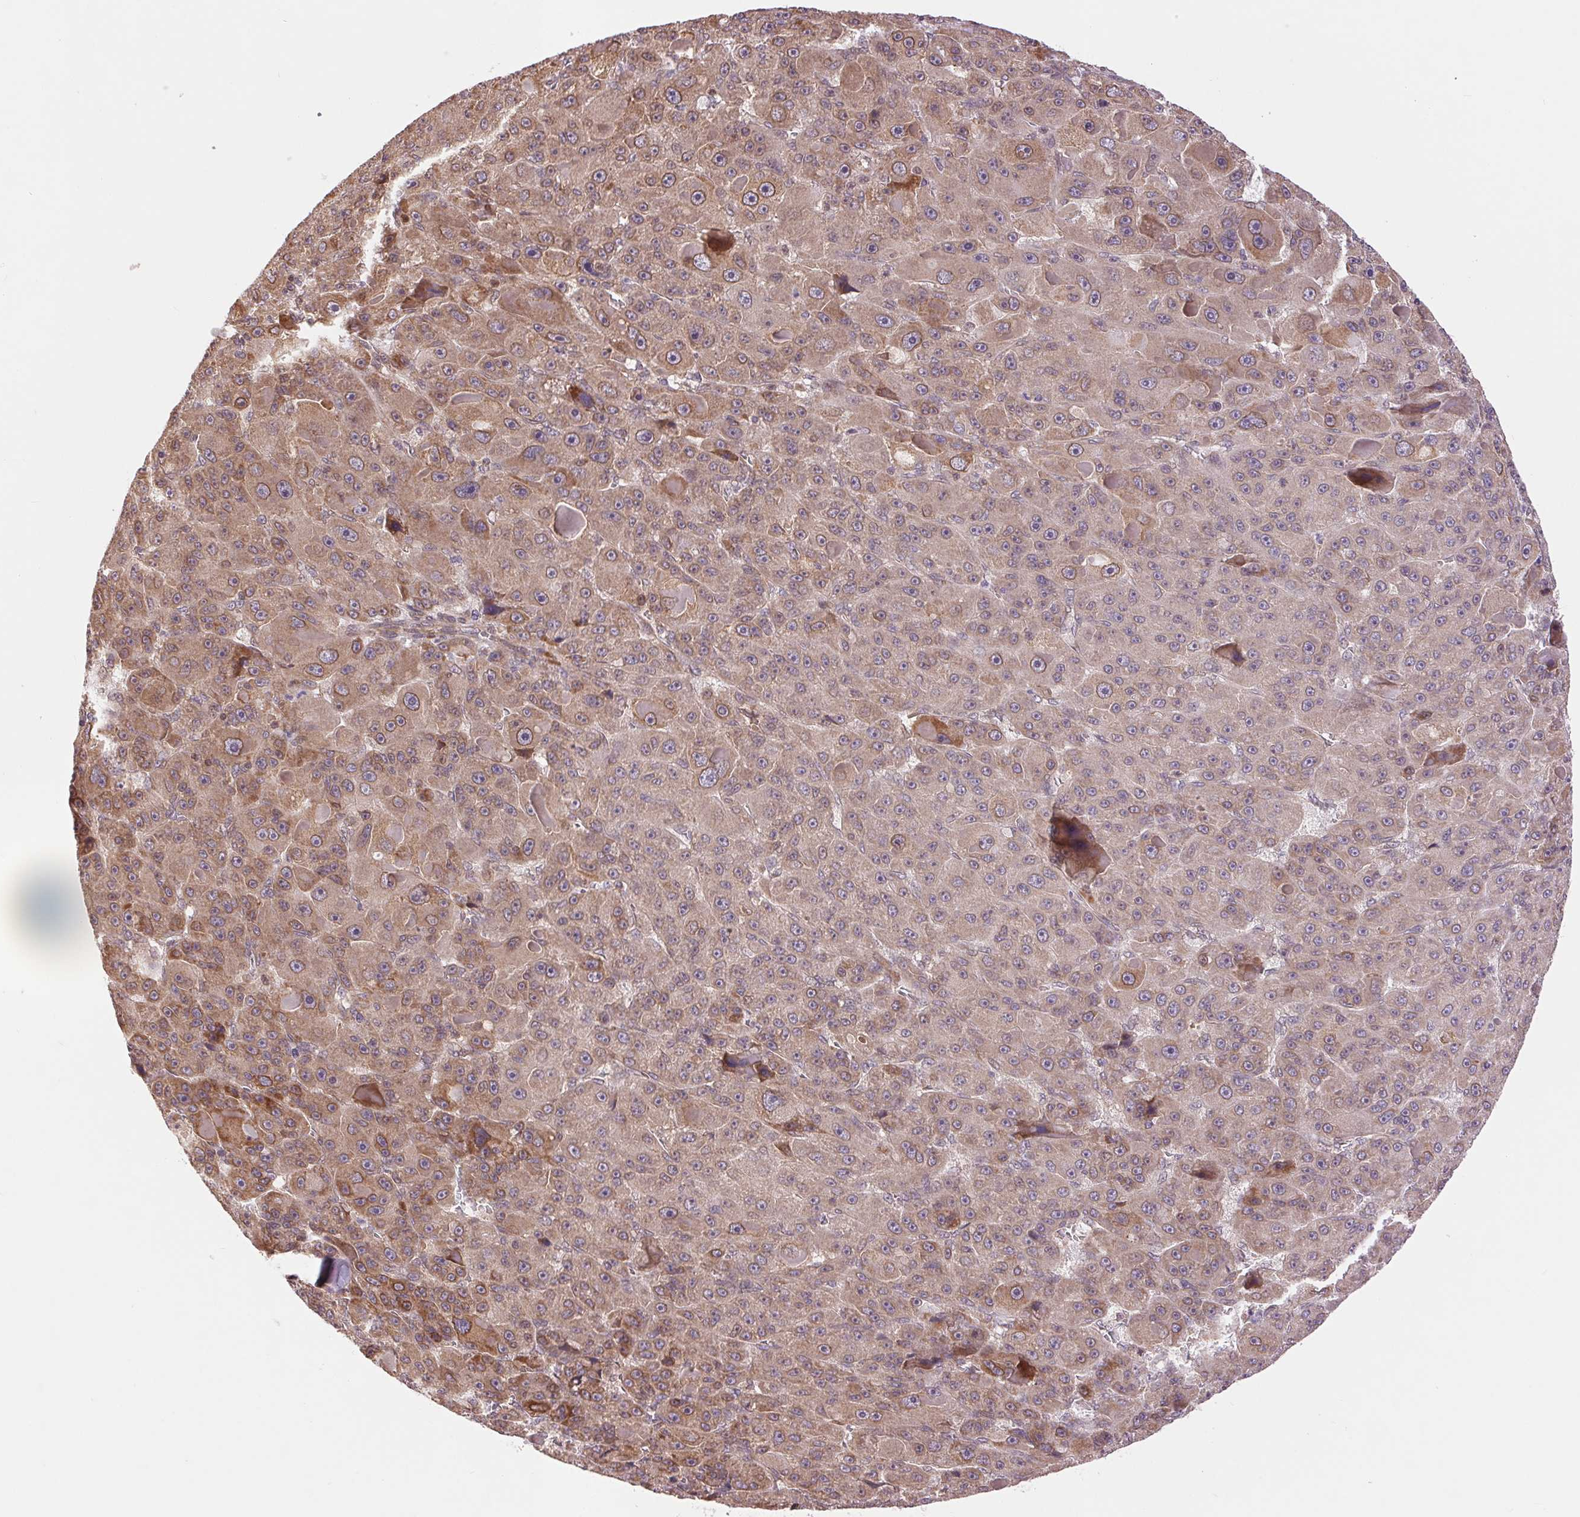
{"staining": {"intensity": "weak", "quantity": ">75%", "location": "cytoplasmic/membranous"}, "tissue": "liver cancer", "cell_type": "Tumor cells", "image_type": "cancer", "snomed": [{"axis": "morphology", "description": "Carcinoma, Hepatocellular, NOS"}, {"axis": "topography", "description": "Liver"}], "caption": "DAB (3,3'-diaminobenzidine) immunohistochemical staining of liver hepatocellular carcinoma reveals weak cytoplasmic/membranous protein positivity in approximately >75% of tumor cells. Using DAB (brown) and hematoxylin (blue) stains, captured at high magnification using brightfield microscopy.", "gene": "BTF3L4", "patient": {"sex": "male", "age": 76}}